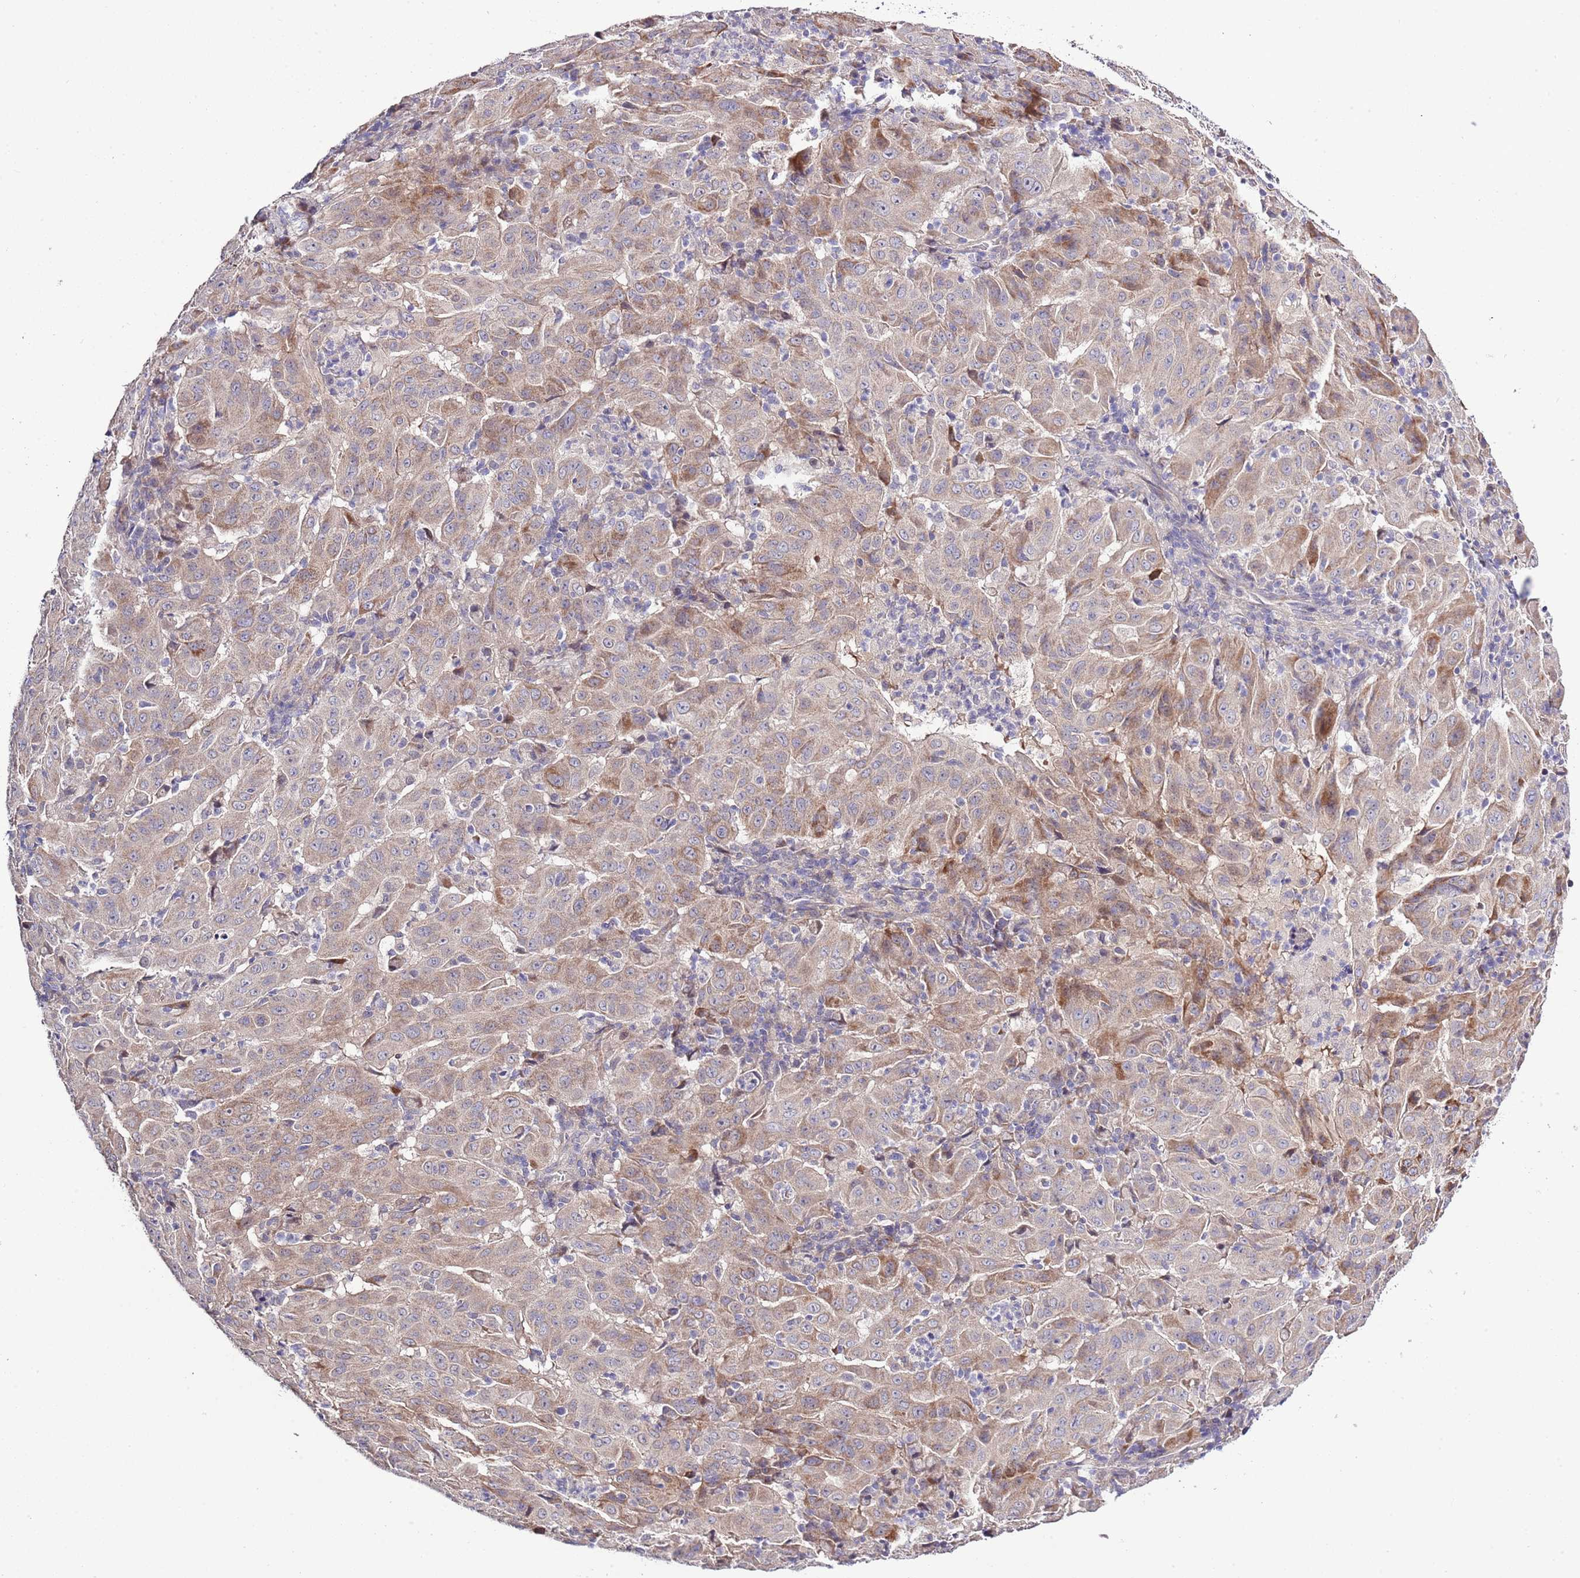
{"staining": {"intensity": "moderate", "quantity": "25%-75%", "location": "cytoplasmic/membranous"}, "tissue": "pancreatic cancer", "cell_type": "Tumor cells", "image_type": "cancer", "snomed": [{"axis": "morphology", "description": "Adenocarcinoma, NOS"}, {"axis": "topography", "description": "Pancreas"}], "caption": "DAB (3,3'-diaminobenzidine) immunohistochemical staining of human adenocarcinoma (pancreatic) displays moderate cytoplasmic/membranous protein staining in about 25%-75% of tumor cells.", "gene": "LIPJ", "patient": {"sex": "male", "age": 63}}